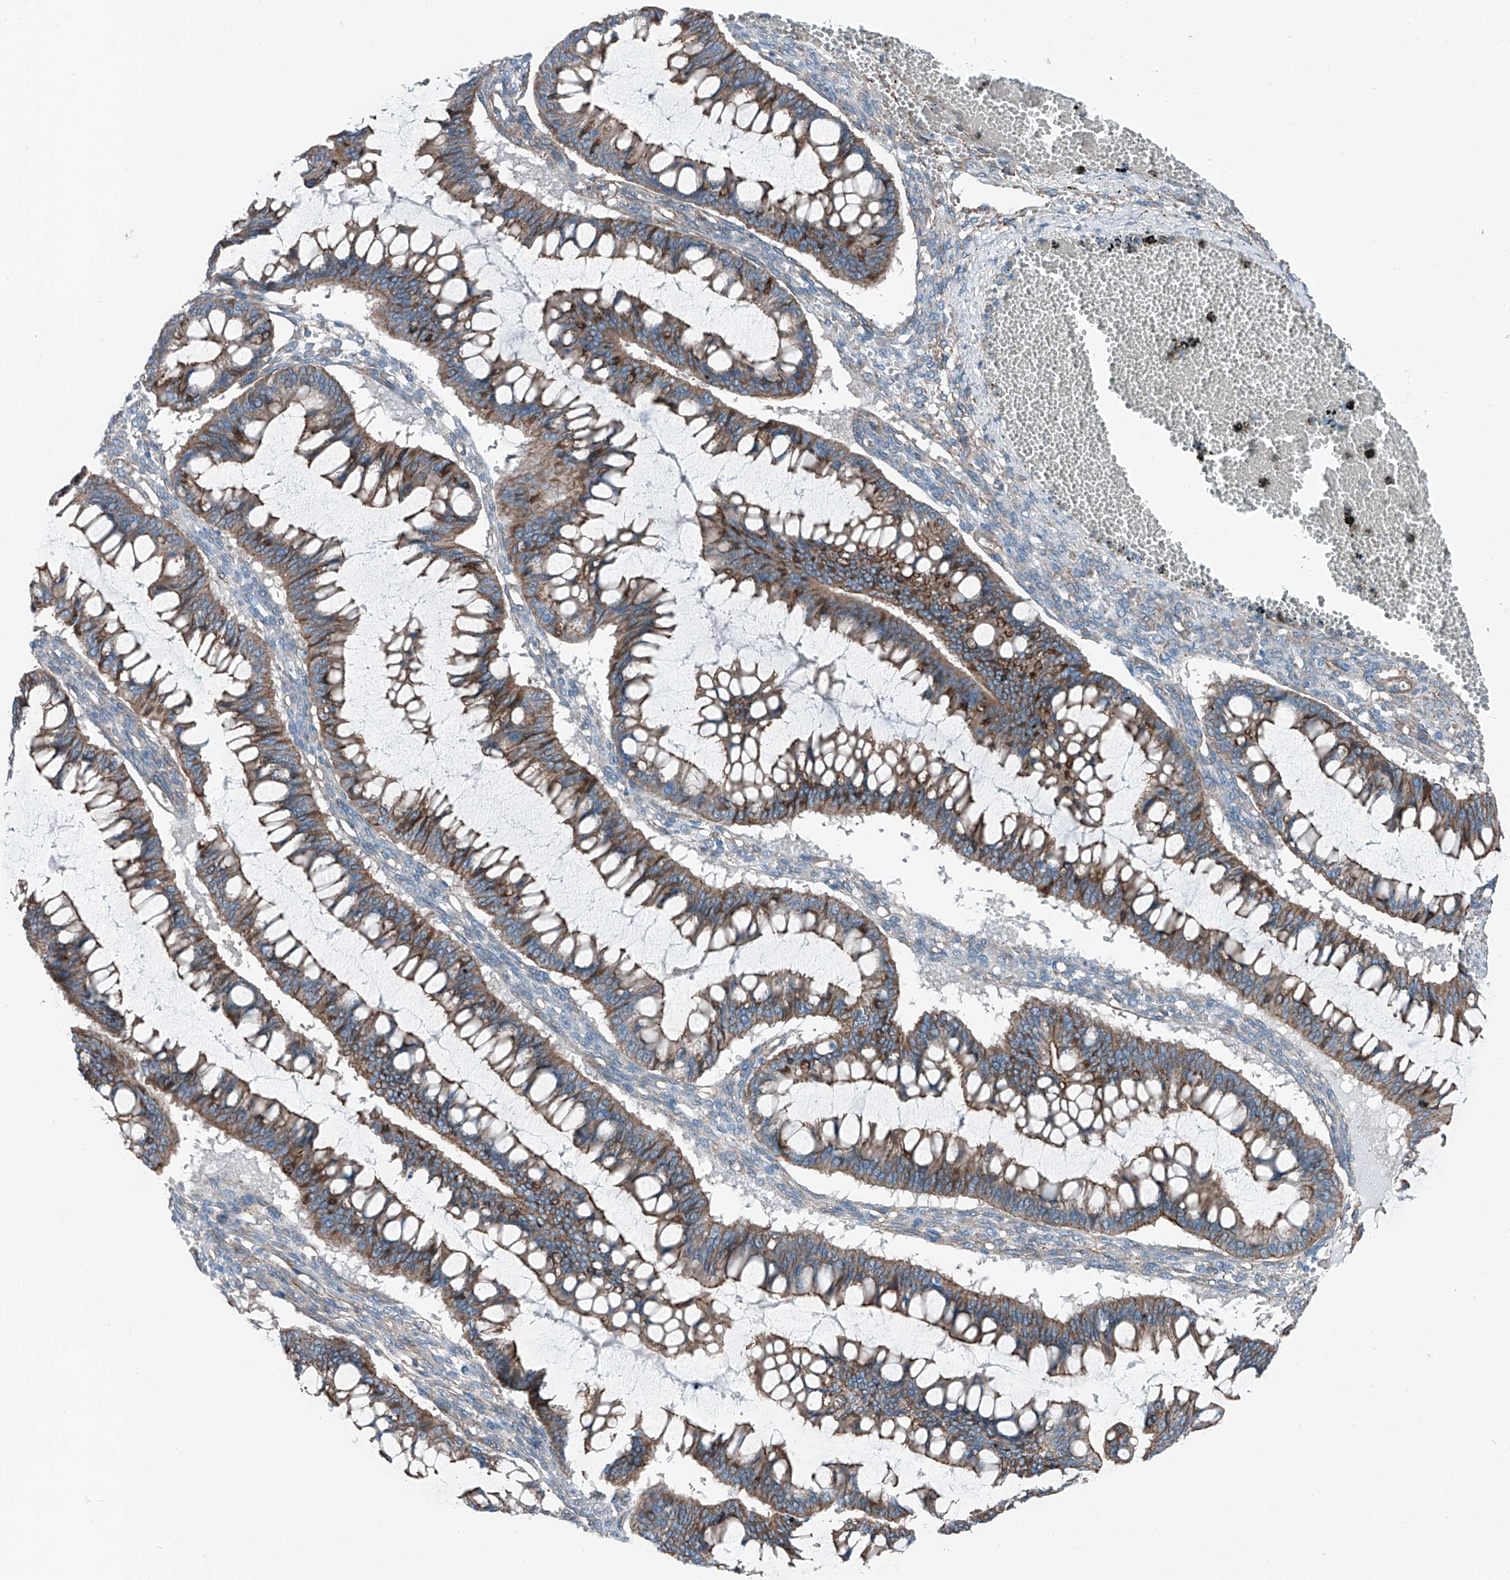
{"staining": {"intensity": "moderate", "quantity": ">75%", "location": "cytoplasmic/membranous"}, "tissue": "ovarian cancer", "cell_type": "Tumor cells", "image_type": "cancer", "snomed": [{"axis": "morphology", "description": "Cystadenocarcinoma, mucinous, NOS"}, {"axis": "topography", "description": "Ovary"}], "caption": "The immunohistochemical stain labels moderate cytoplasmic/membranous positivity in tumor cells of ovarian cancer (mucinous cystadenocarcinoma) tissue.", "gene": "THEMIS2", "patient": {"sex": "female", "age": 73}}